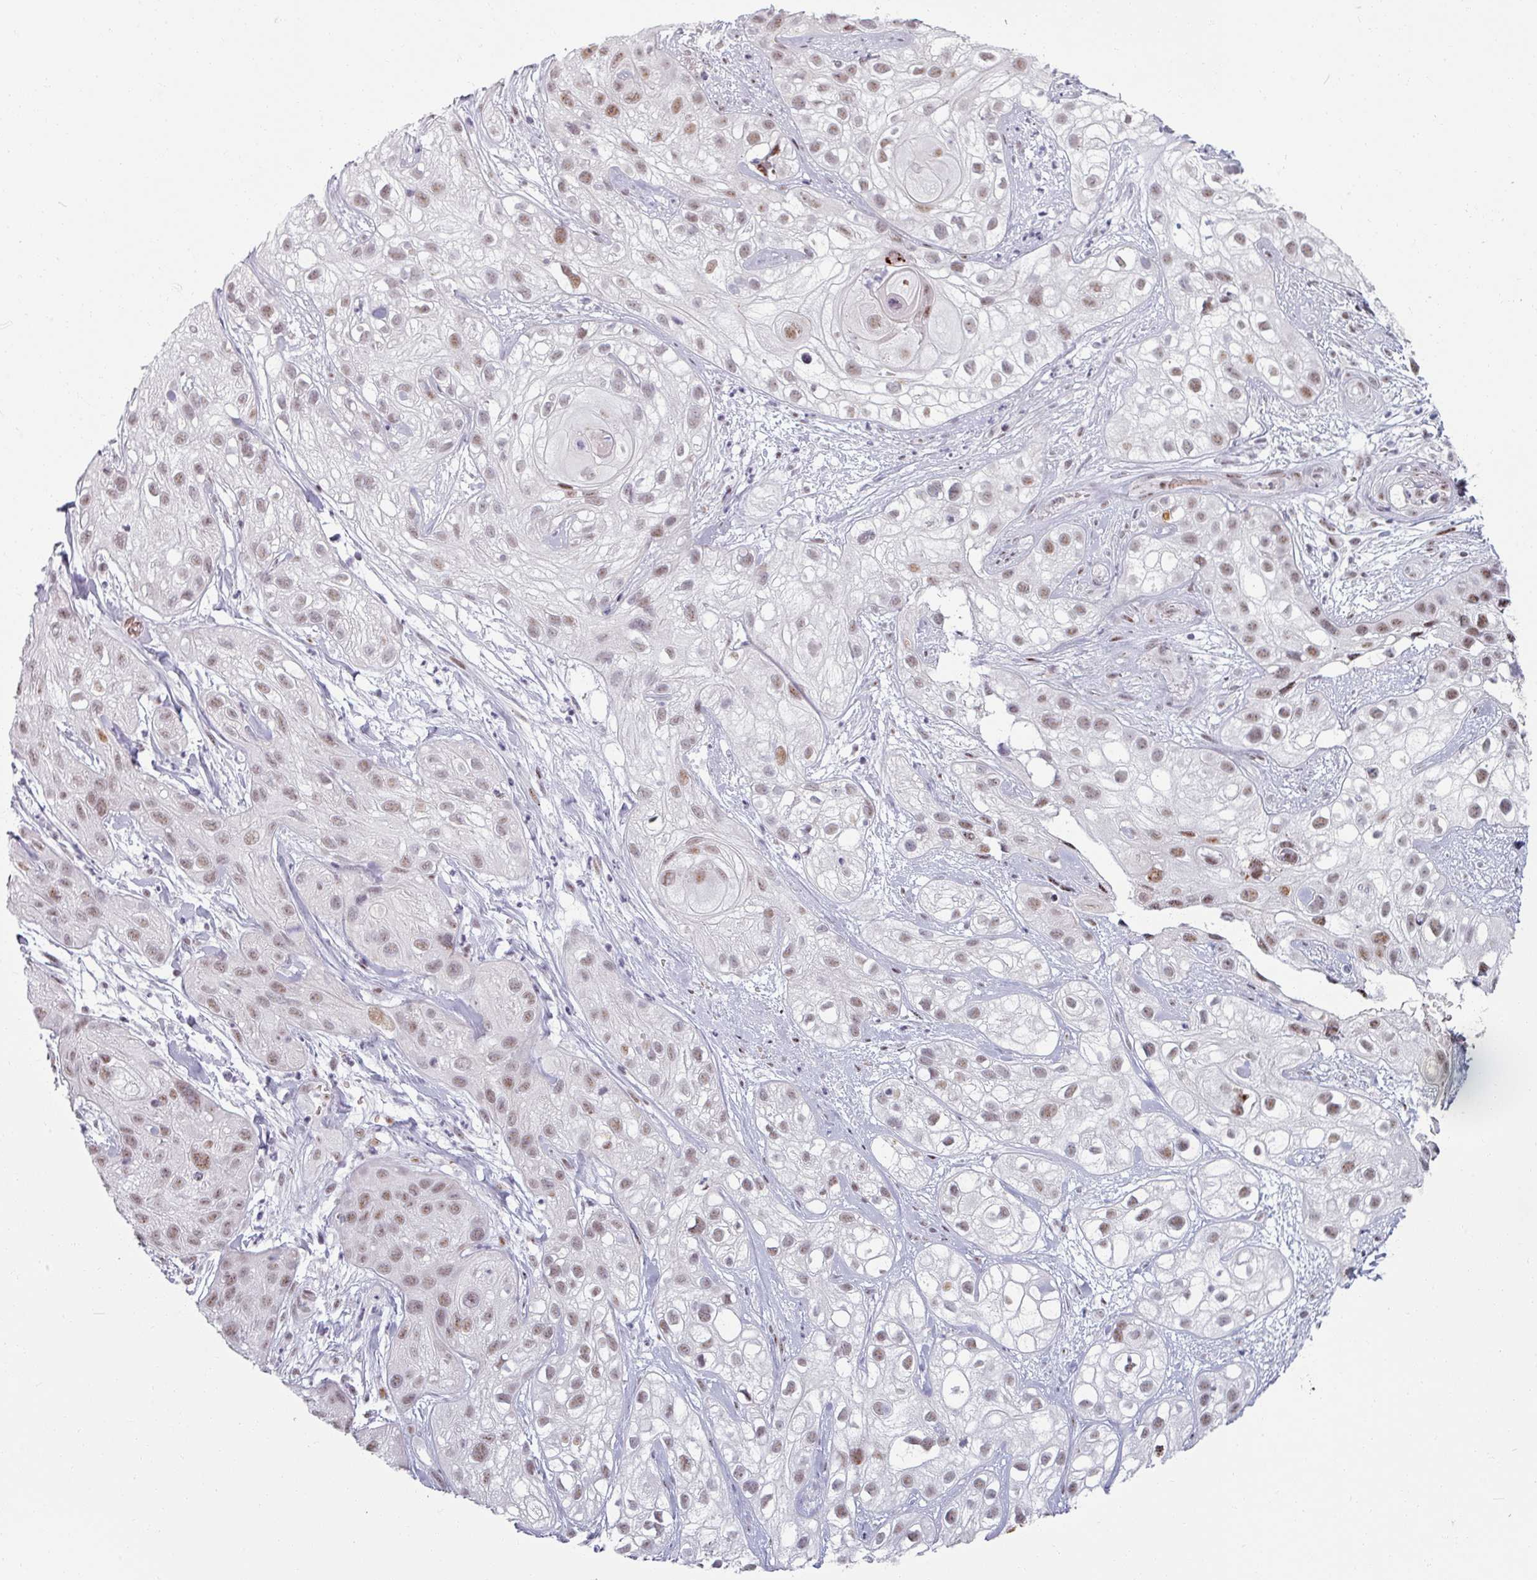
{"staining": {"intensity": "moderate", "quantity": ">75%", "location": "nuclear"}, "tissue": "skin cancer", "cell_type": "Tumor cells", "image_type": "cancer", "snomed": [{"axis": "morphology", "description": "Squamous cell carcinoma, NOS"}, {"axis": "topography", "description": "Skin"}], "caption": "Moderate nuclear protein staining is identified in about >75% of tumor cells in skin cancer. (DAB (3,3'-diaminobenzidine) IHC, brown staining for protein, blue staining for nuclei).", "gene": "NCOR1", "patient": {"sex": "male", "age": 82}}